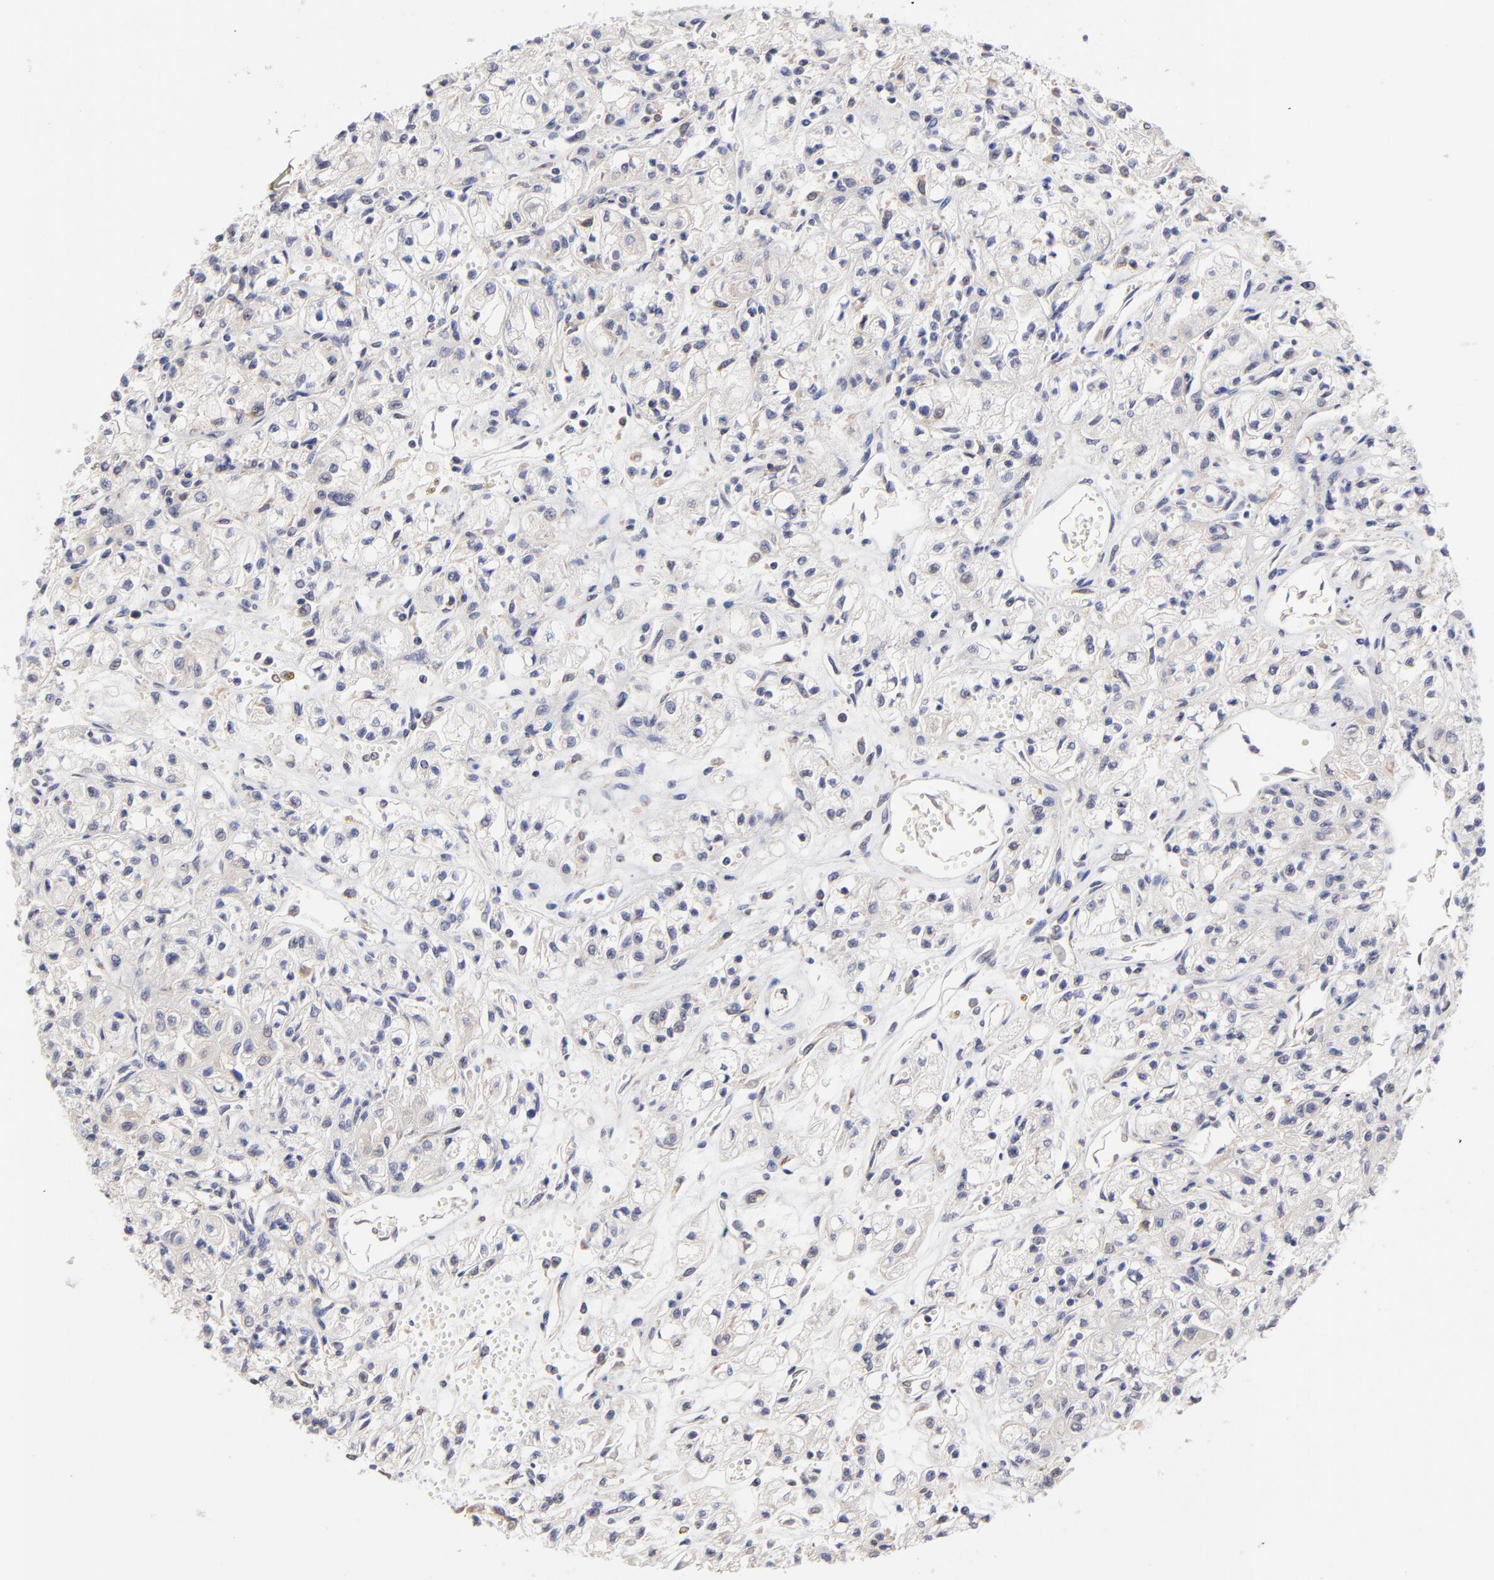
{"staining": {"intensity": "negative", "quantity": "none", "location": "none"}, "tissue": "renal cancer", "cell_type": "Tumor cells", "image_type": "cancer", "snomed": [{"axis": "morphology", "description": "Adenocarcinoma, NOS"}, {"axis": "topography", "description": "Kidney"}], "caption": "Tumor cells show no significant expression in adenocarcinoma (renal).", "gene": "GART", "patient": {"sex": "male", "age": 78}}